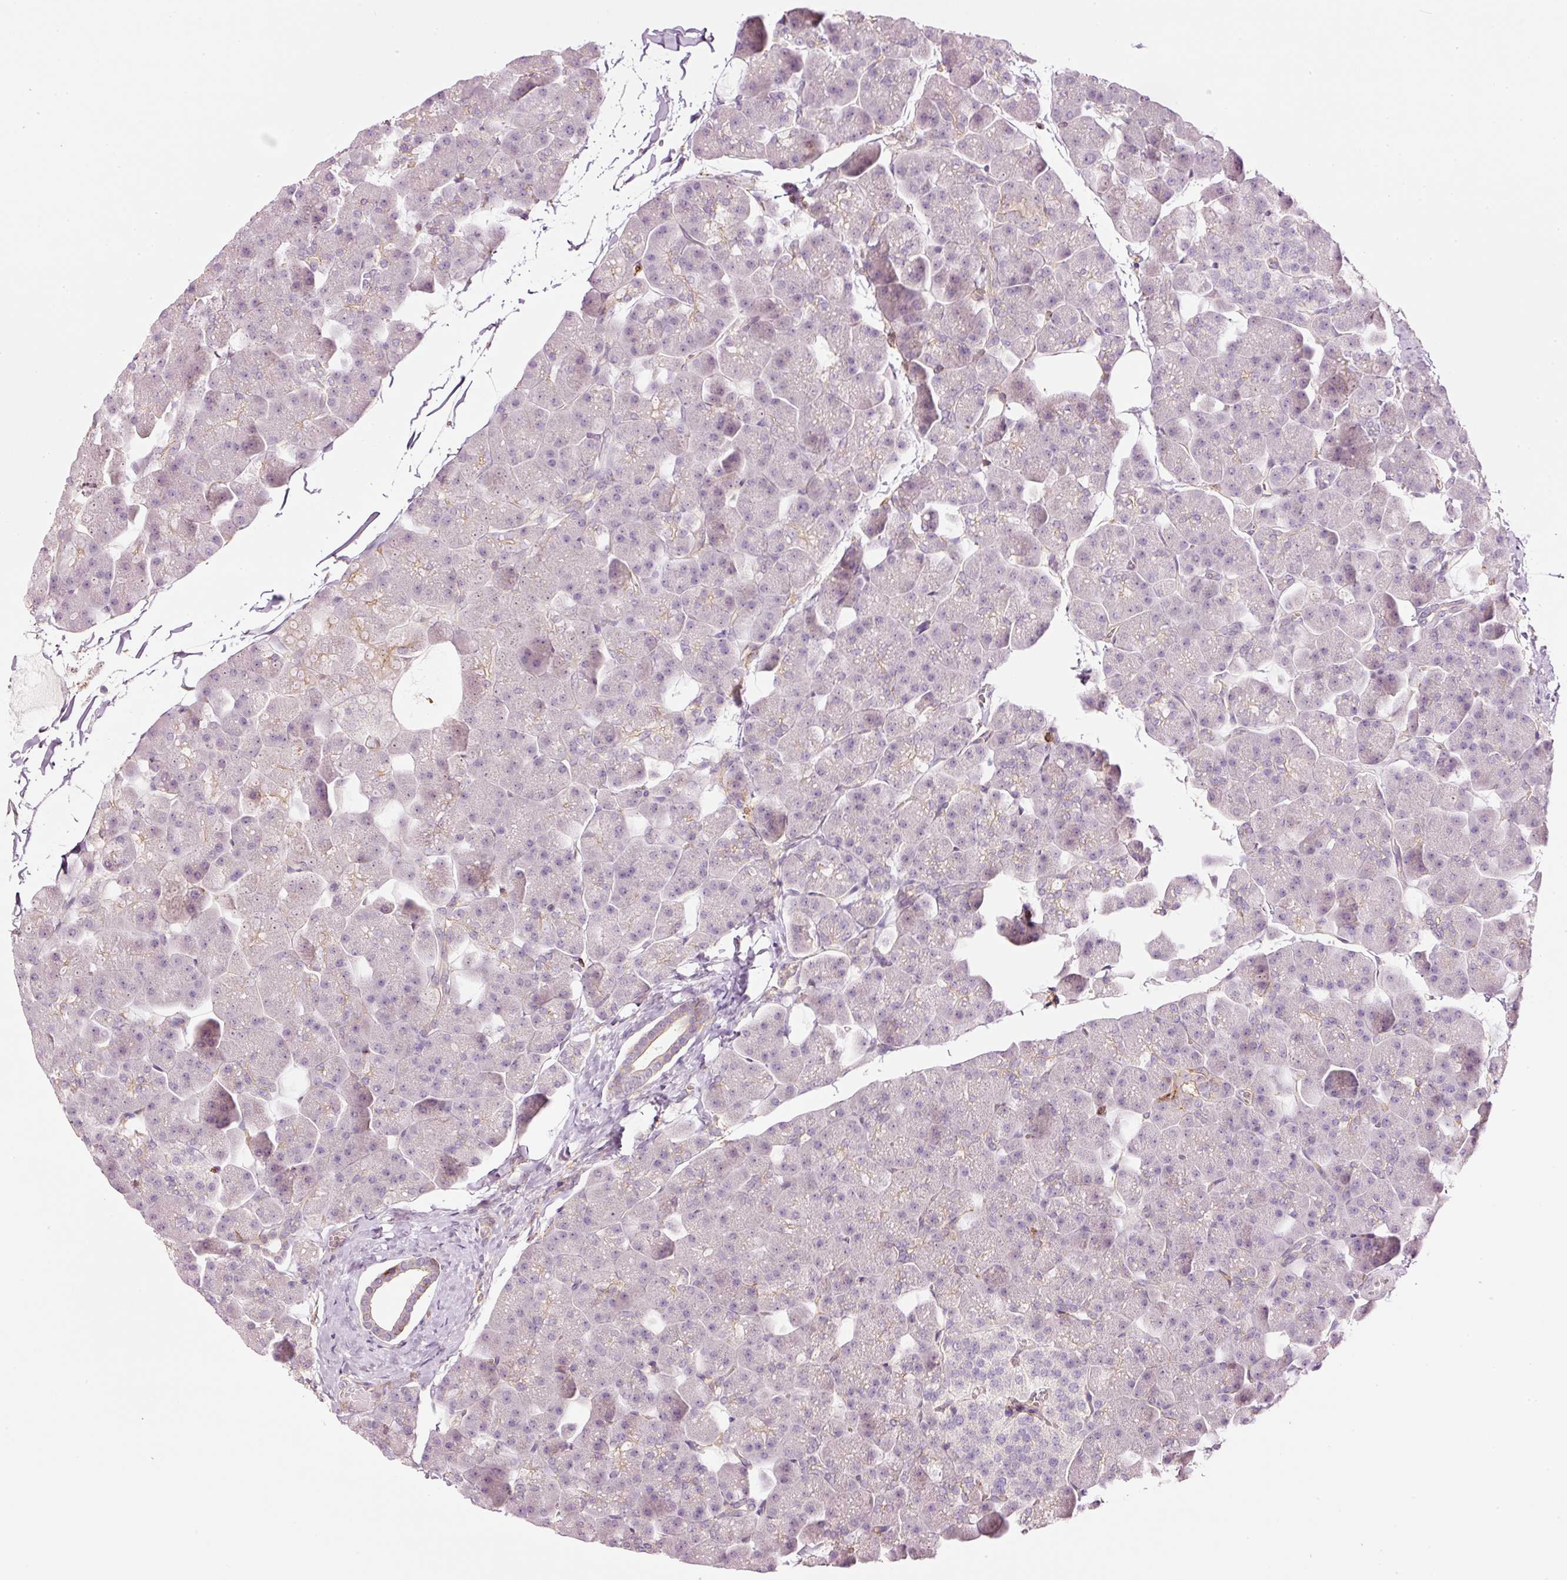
{"staining": {"intensity": "negative", "quantity": "none", "location": "none"}, "tissue": "pancreas", "cell_type": "Exocrine glandular cells", "image_type": "normal", "snomed": [{"axis": "morphology", "description": "Normal tissue, NOS"}, {"axis": "topography", "description": "Pancreas"}], "caption": "This is an immunohistochemistry micrograph of unremarkable human pancreas. There is no positivity in exocrine glandular cells.", "gene": "SIPA1", "patient": {"sex": "male", "age": 35}}